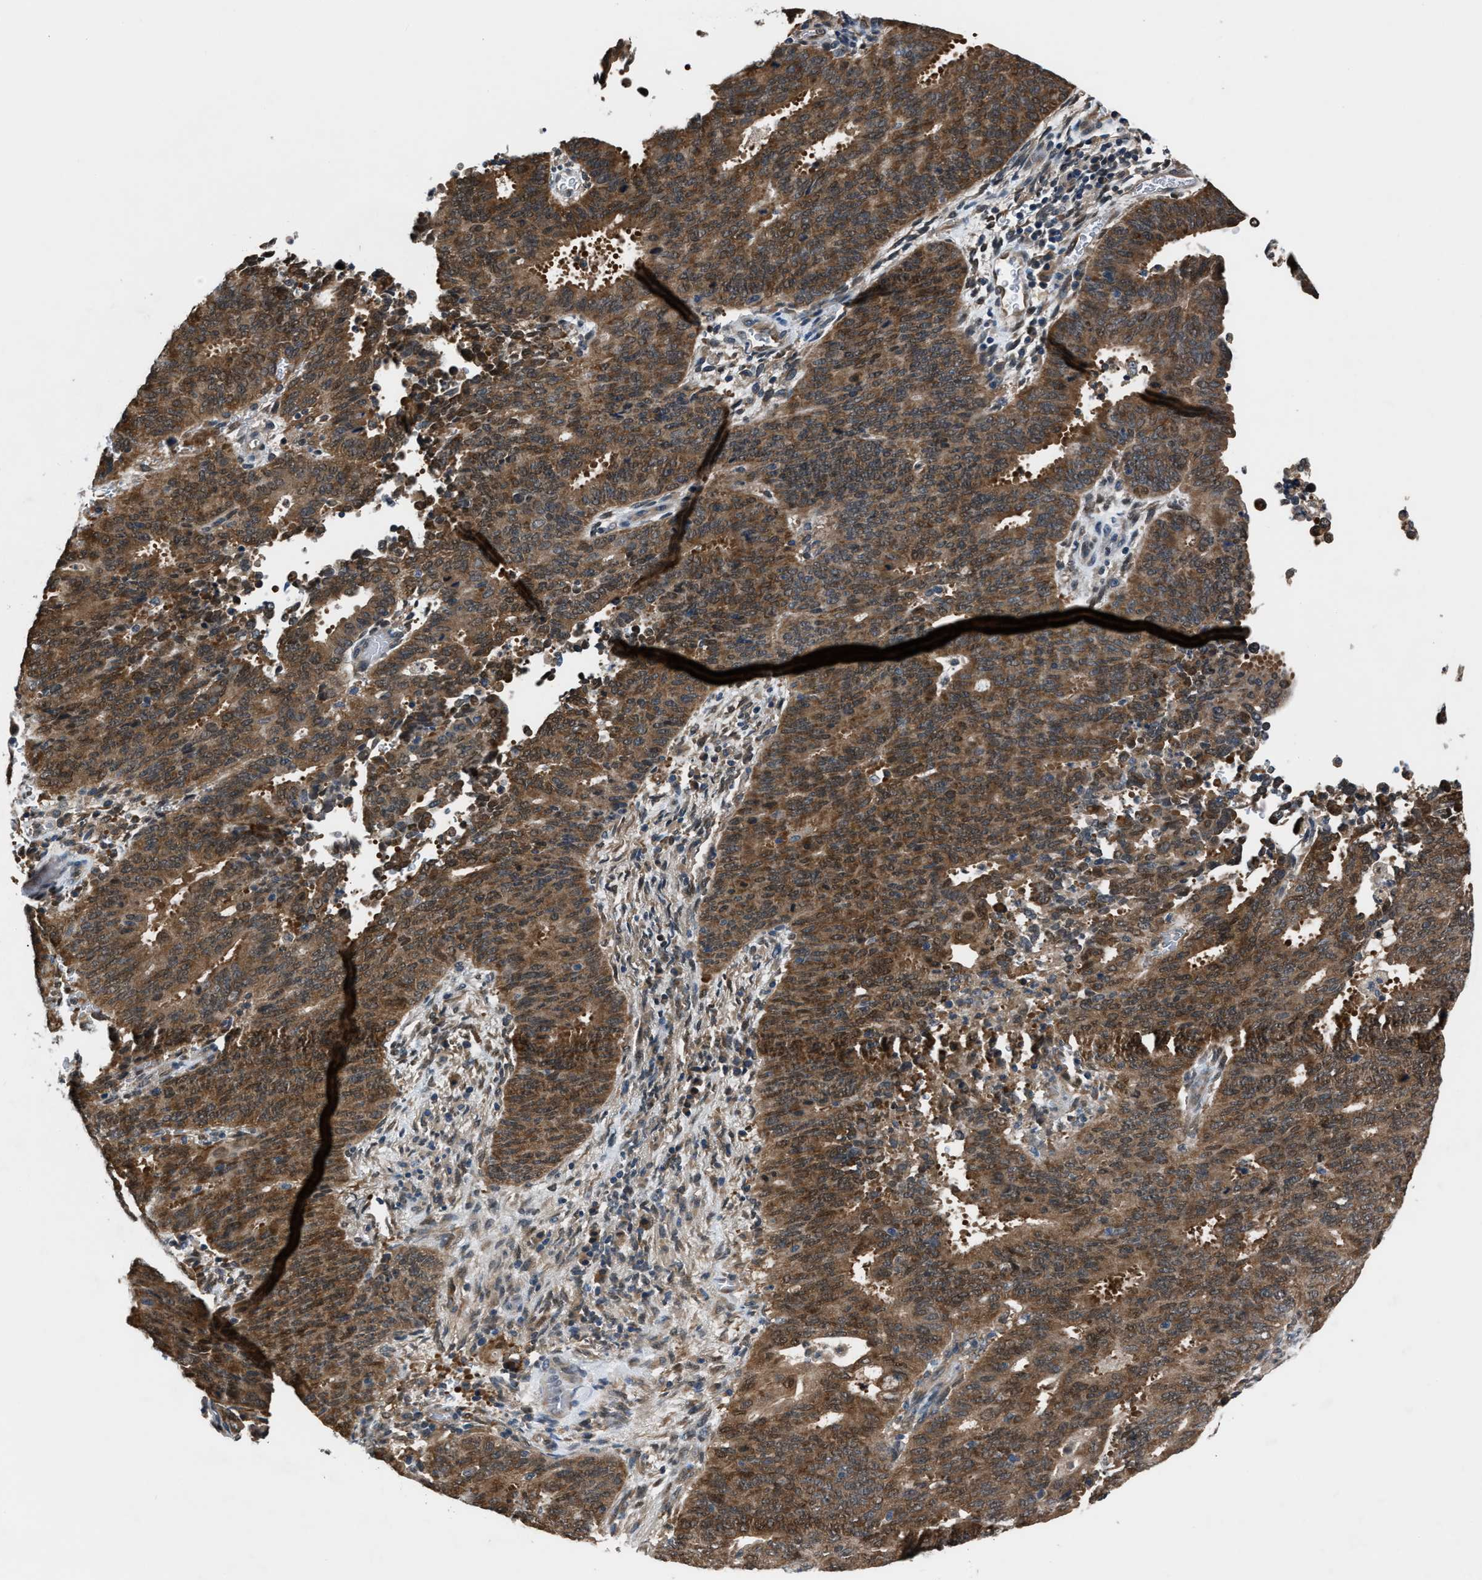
{"staining": {"intensity": "moderate", "quantity": ">75%", "location": "cytoplasmic/membranous,nuclear"}, "tissue": "cervical cancer", "cell_type": "Tumor cells", "image_type": "cancer", "snomed": [{"axis": "morphology", "description": "Adenocarcinoma, NOS"}, {"axis": "topography", "description": "Cervix"}], "caption": "Protein analysis of cervical cancer tissue demonstrates moderate cytoplasmic/membranous and nuclear positivity in about >75% of tumor cells.", "gene": "TP53I3", "patient": {"sex": "female", "age": 44}}